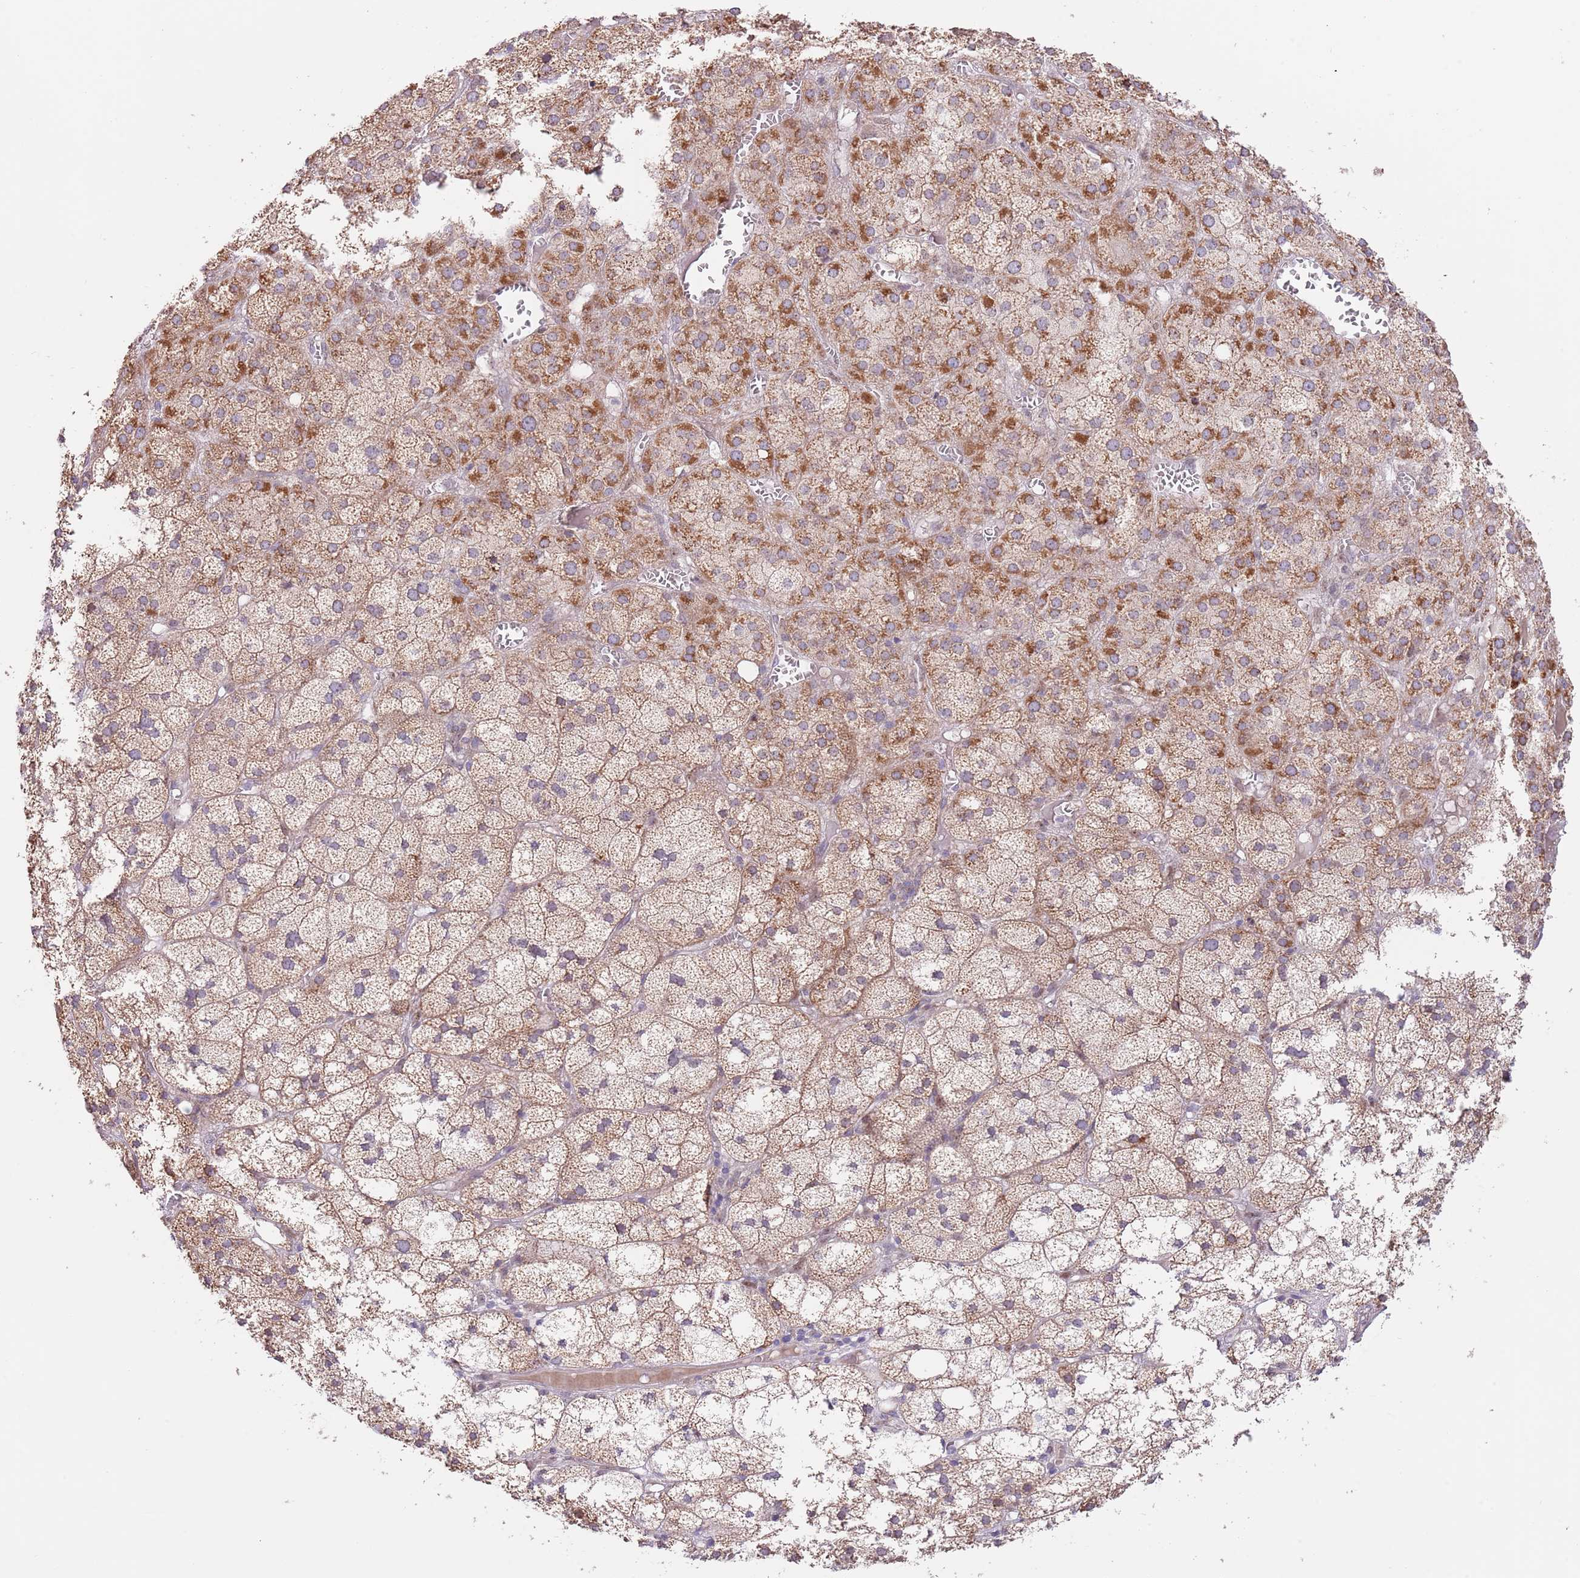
{"staining": {"intensity": "moderate", "quantity": ">75%", "location": "cytoplasmic/membranous"}, "tissue": "adrenal gland", "cell_type": "Glandular cells", "image_type": "normal", "snomed": [{"axis": "morphology", "description": "Normal tissue, NOS"}, {"axis": "topography", "description": "Adrenal gland"}], "caption": "Immunohistochemistry (IHC) (DAB (3,3'-diaminobenzidine)) staining of unremarkable human adrenal gland reveals moderate cytoplasmic/membranous protein staining in approximately >75% of glandular cells.", "gene": "AP1S2", "patient": {"sex": "female", "age": 61}}